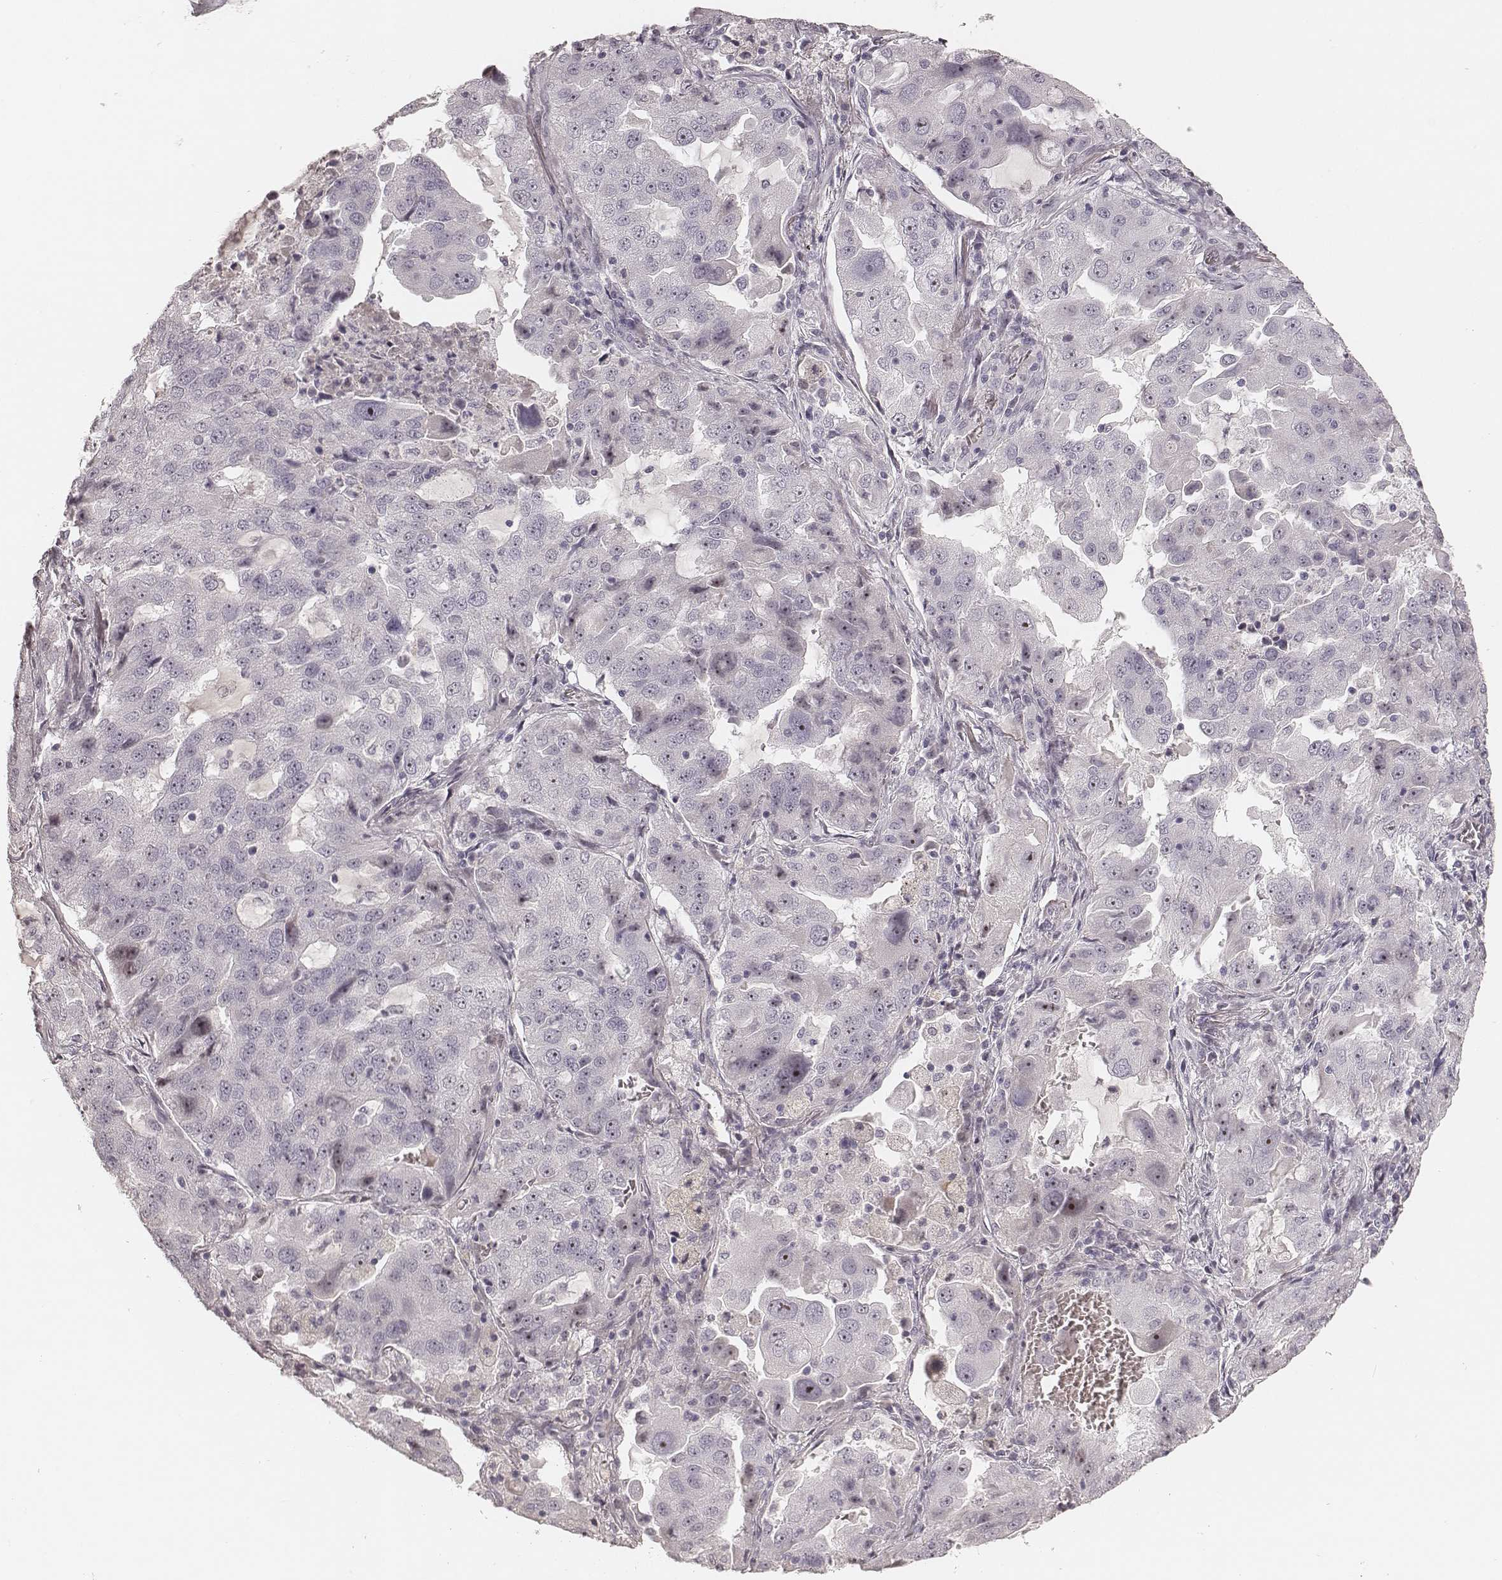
{"staining": {"intensity": "negative", "quantity": "none", "location": "none"}, "tissue": "lung cancer", "cell_type": "Tumor cells", "image_type": "cancer", "snomed": [{"axis": "morphology", "description": "Adenocarcinoma, NOS"}, {"axis": "topography", "description": "Lung"}], "caption": "Micrograph shows no protein positivity in tumor cells of lung cancer tissue.", "gene": "MADCAM1", "patient": {"sex": "female", "age": 61}}